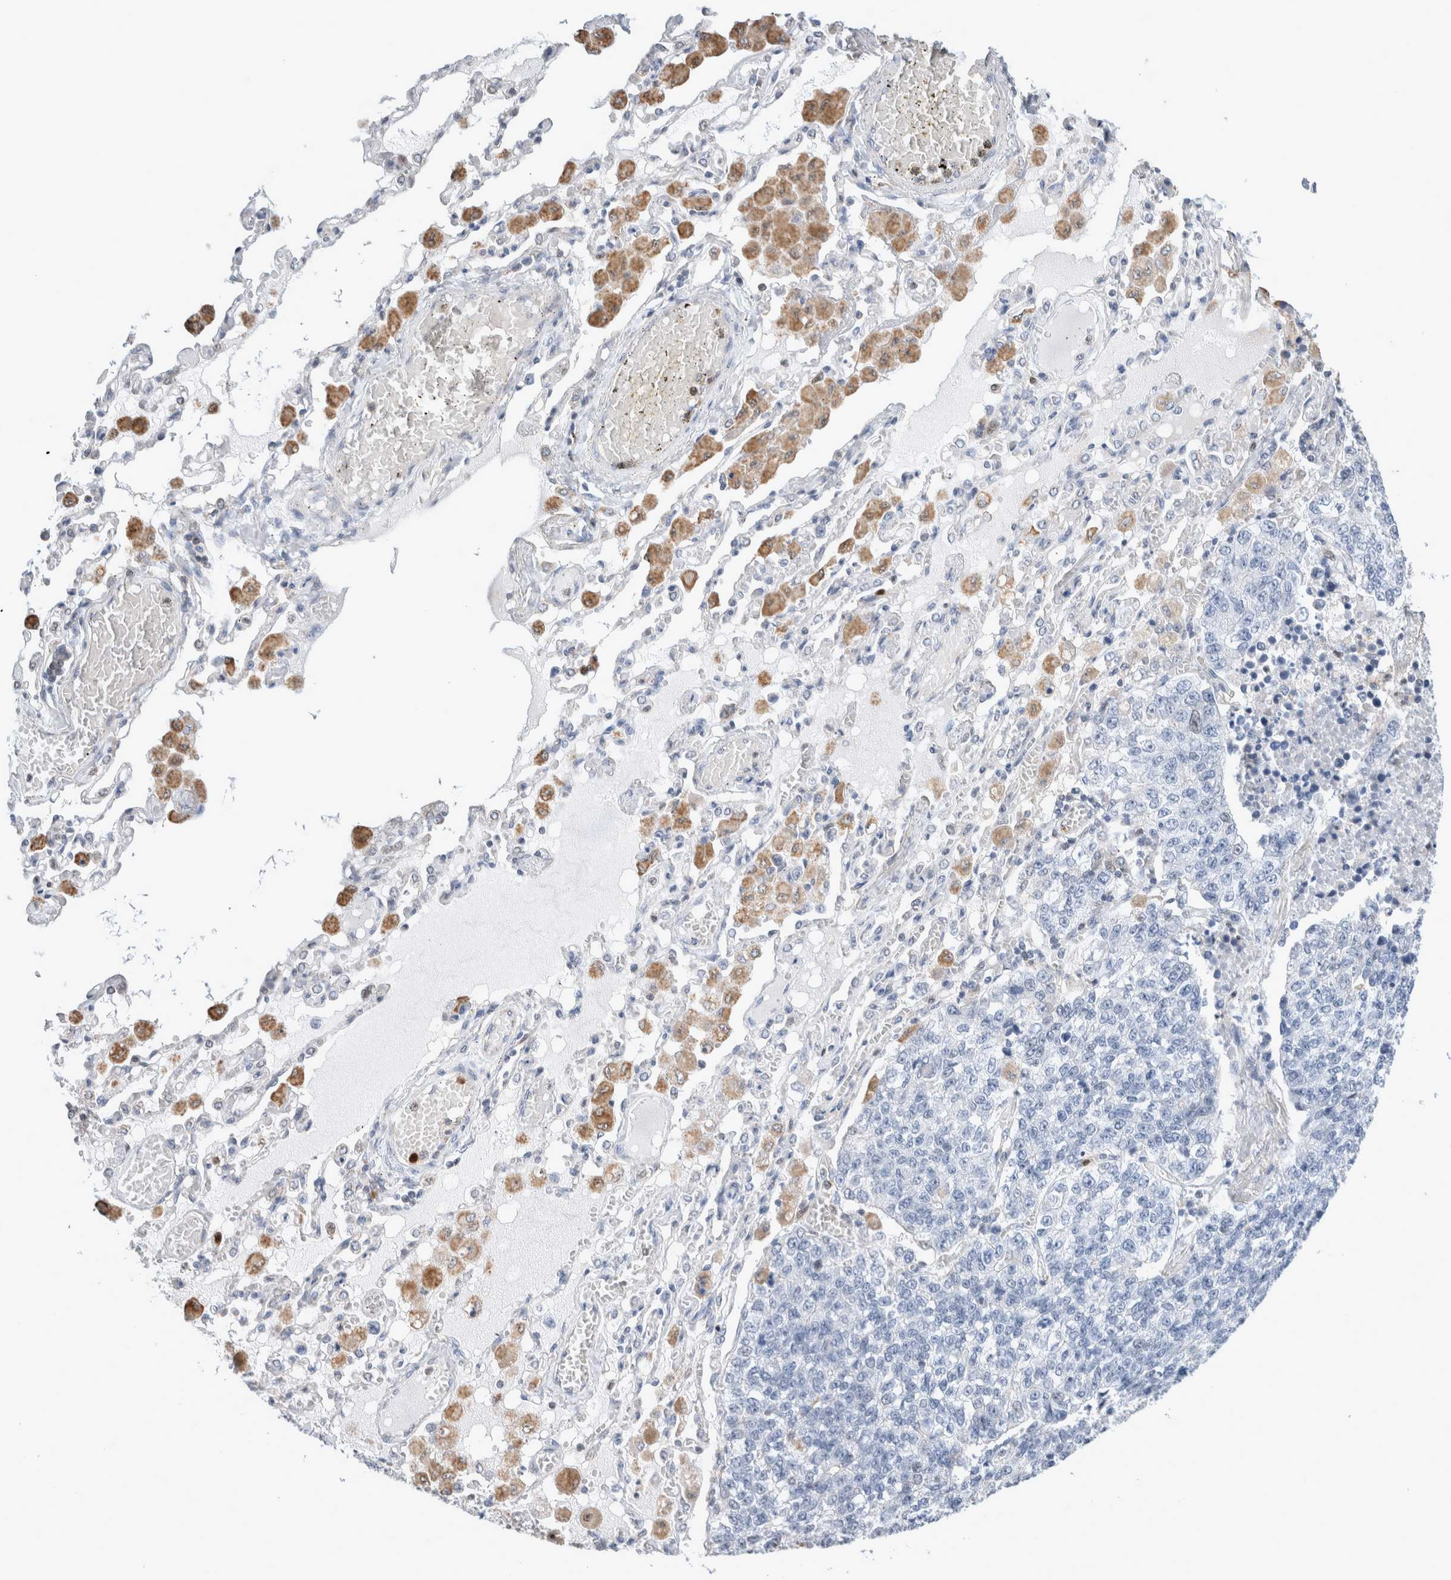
{"staining": {"intensity": "negative", "quantity": "none", "location": "none"}, "tissue": "lung cancer", "cell_type": "Tumor cells", "image_type": "cancer", "snomed": [{"axis": "morphology", "description": "Adenocarcinoma, NOS"}, {"axis": "topography", "description": "Lung"}], "caption": "Immunohistochemistry (IHC) of human lung cancer (adenocarcinoma) displays no staining in tumor cells.", "gene": "AGMAT", "patient": {"sex": "male", "age": 49}}